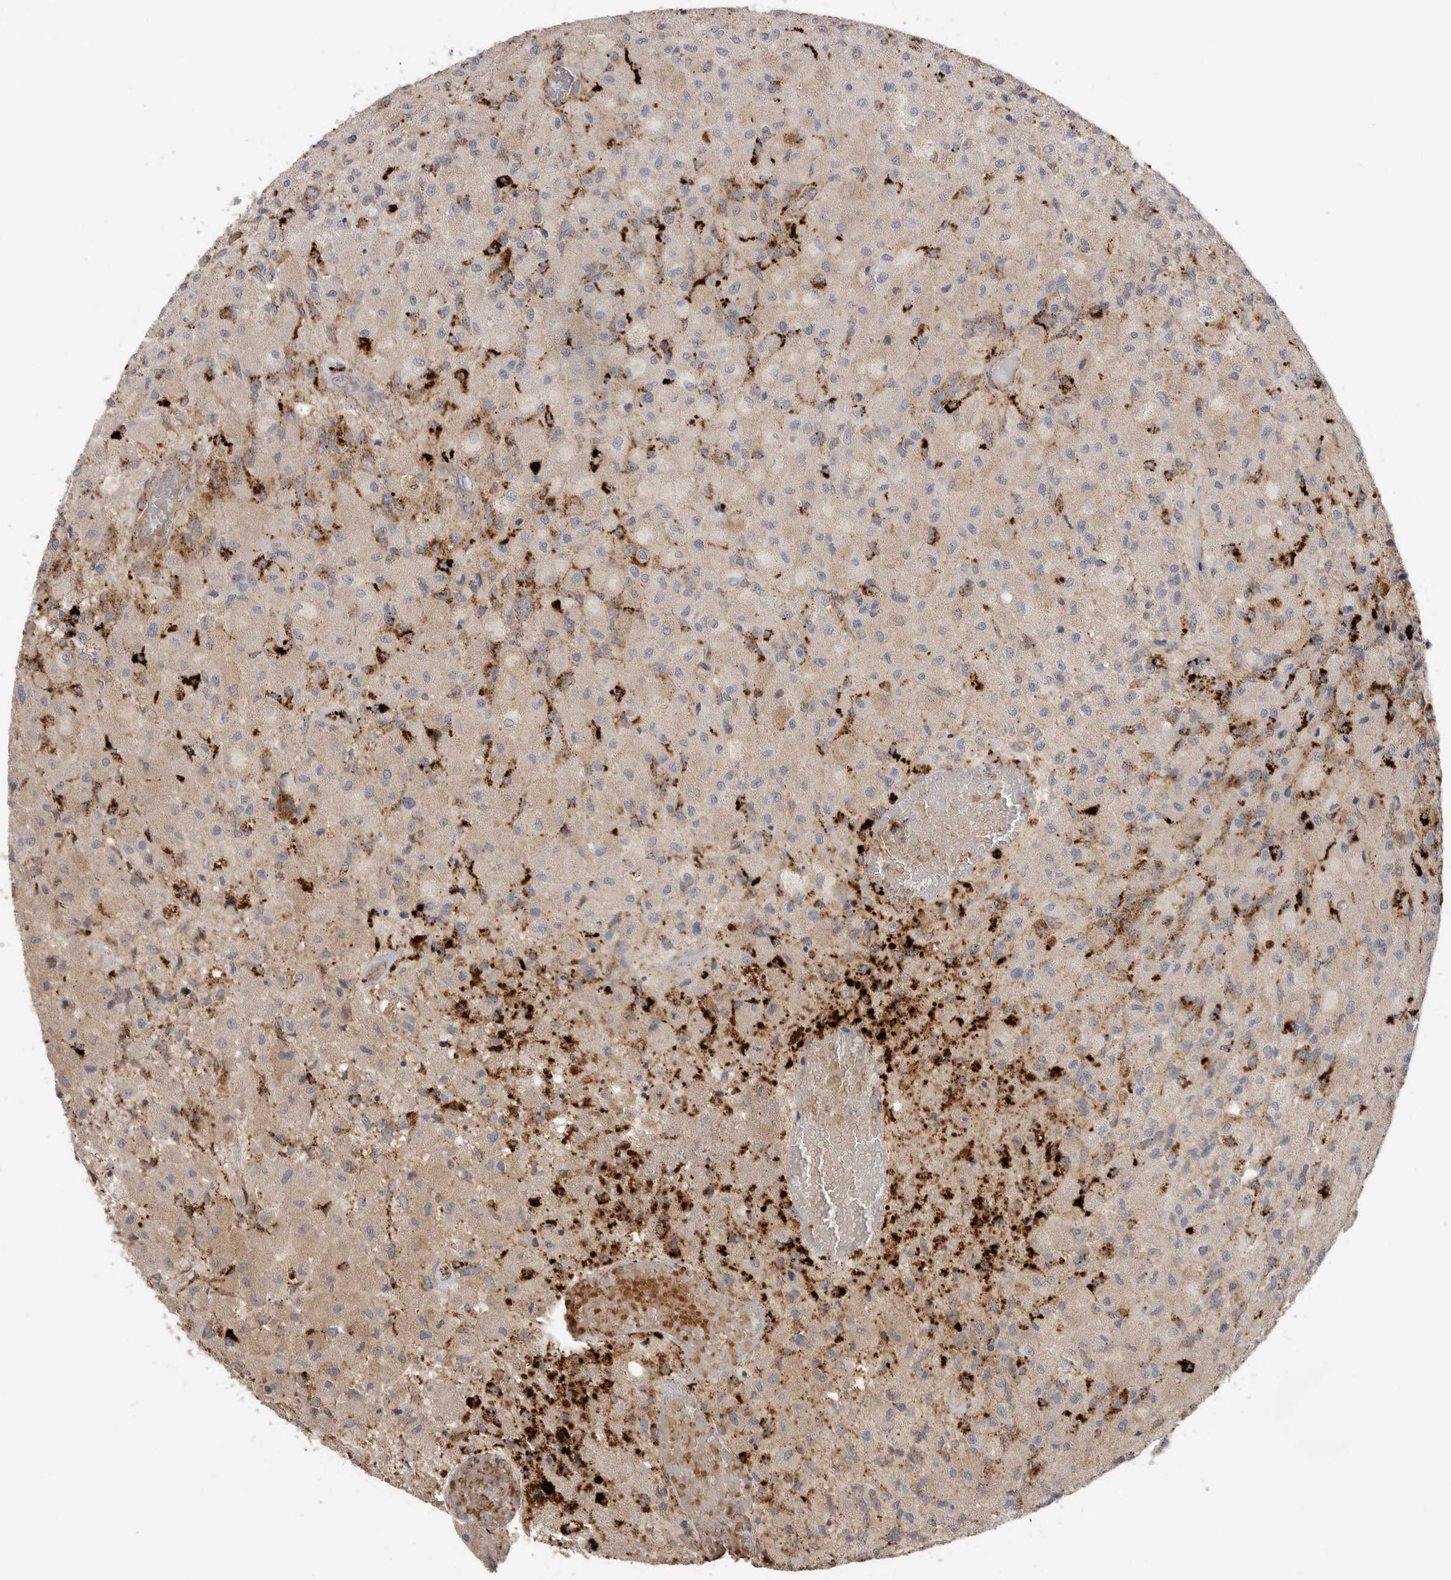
{"staining": {"intensity": "moderate", "quantity": "25%-75%", "location": "cytoplasmic/membranous"}, "tissue": "glioma", "cell_type": "Tumor cells", "image_type": "cancer", "snomed": [{"axis": "morphology", "description": "Normal tissue, NOS"}, {"axis": "morphology", "description": "Glioma, malignant, High grade"}, {"axis": "topography", "description": "Cerebral cortex"}], "caption": "Immunohistochemical staining of glioma shows moderate cytoplasmic/membranous protein expression in approximately 25%-75% of tumor cells.", "gene": "GALNS", "patient": {"sex": "male", "age": 77}}